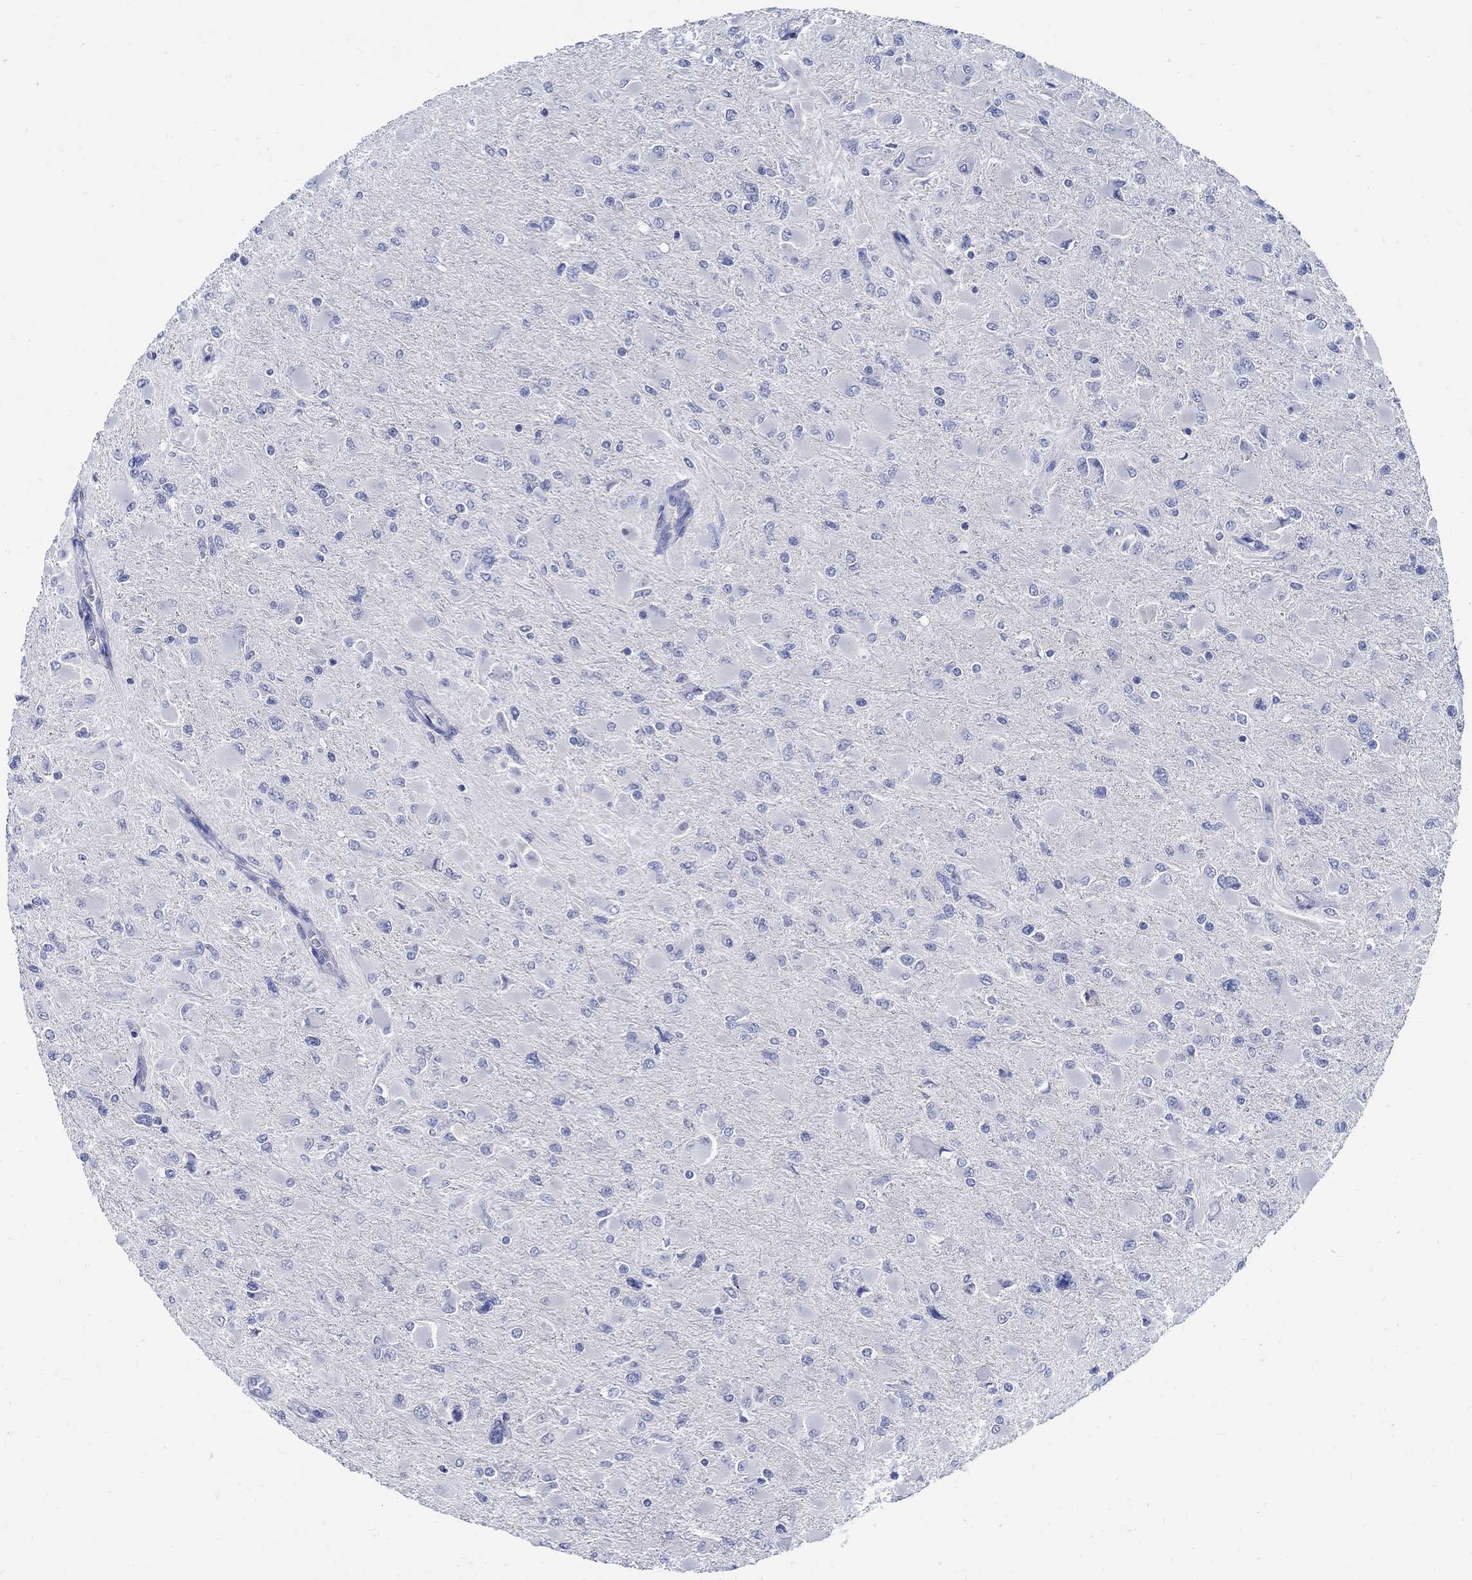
{"staining": {"intensity": "negative", "quantity": "none", "location": "none"}, "tissue": "glioma", "cell_type": "Tumor cells", "image_type": "cancer", "snomed": [{"axis": "morphology", "description": "Glioma, malignant, High grade"}, {"axis": "topography", "description": "Cerebral cortex"}], "caption": "Glioma stained for a protein using IHC shows no staining tumor cells.", "gene": "PAX9", "patient": {"sex": "female", "age": 36}}